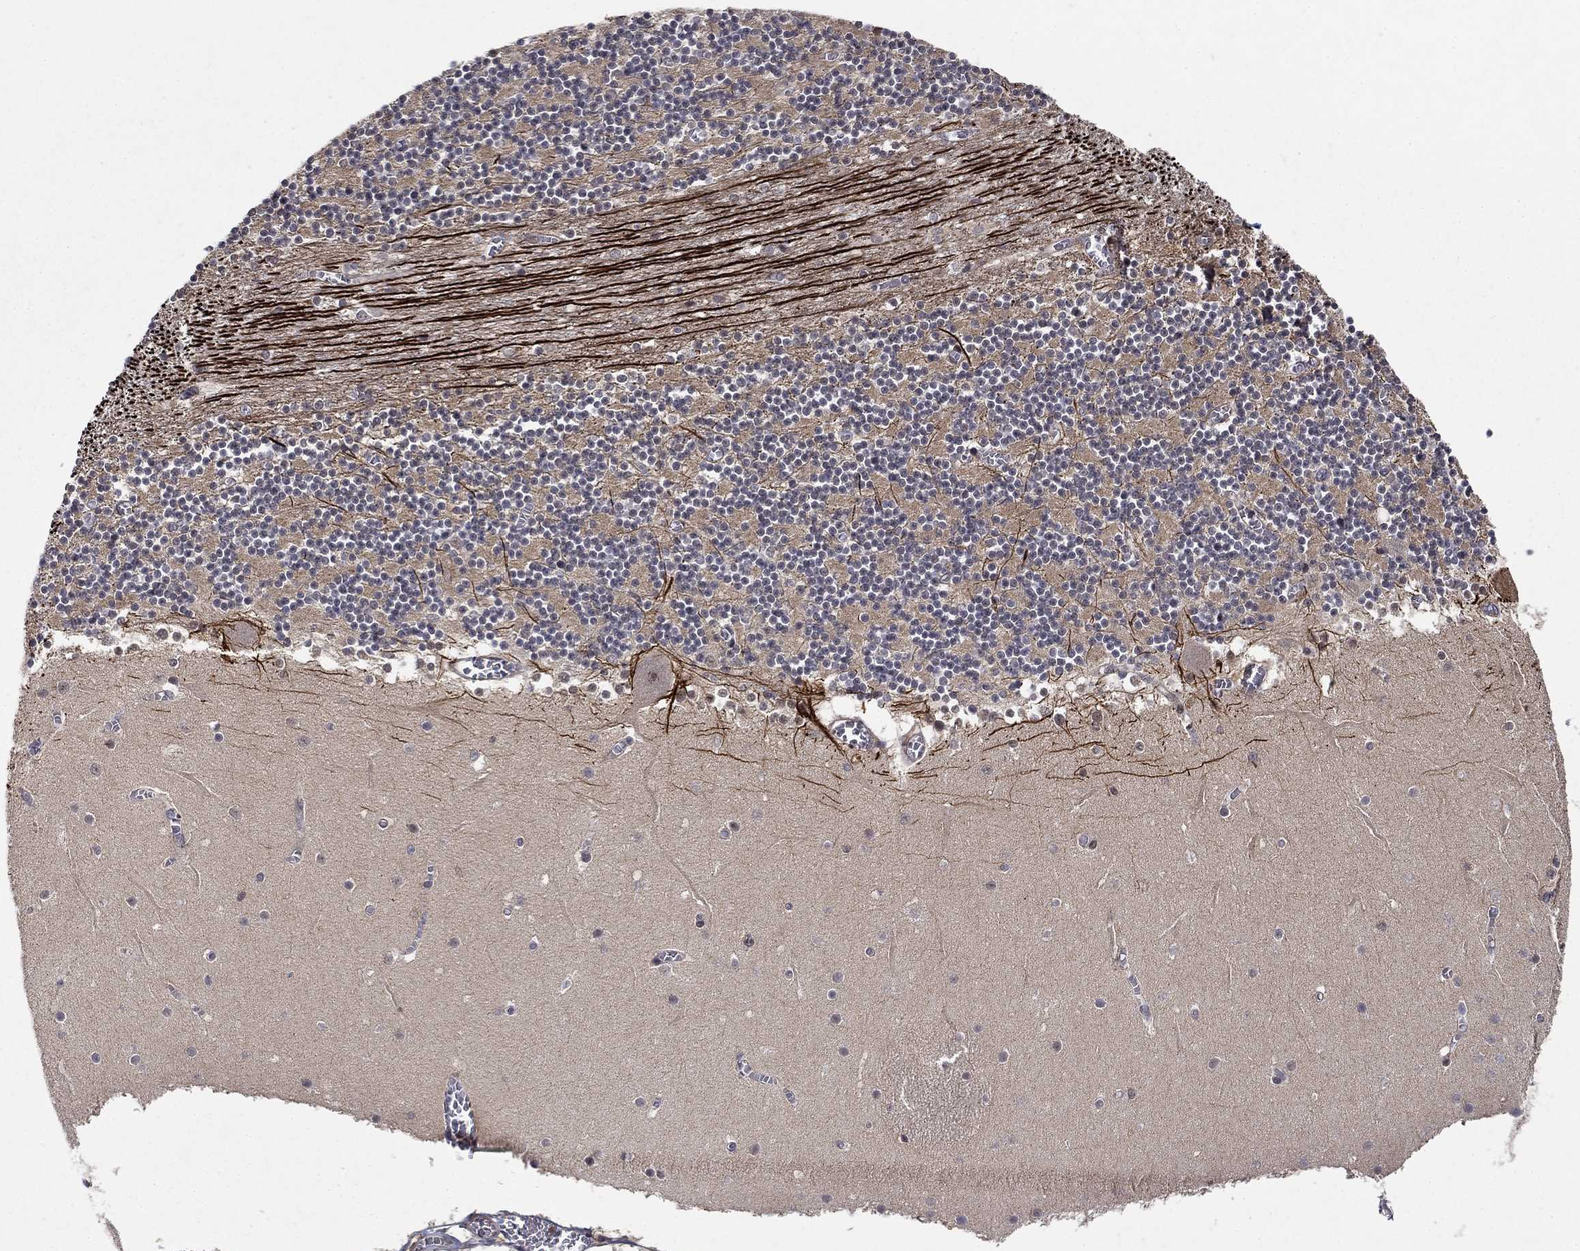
{"staining": {"intensity": "strong", "quantity": "<25%", "location": "cytoplasmic/membranous"}, "tissue": "cerebellum", "cell_type": "Cells in granular layer", "image_type": "normal", "snomed": [{"axis": "morphology", "description": "Normal tissue, NOS"}, {"axis": "topography", "description": "Cerebellum"}], "caption": "A high-resolution photomicrograph shows immunohistochemistry (IHC) staining of normal cerebellum, which demonstrates strong cytoplasmic/membranous staining in approximately <25% of cells in granular layer.", "gene": "CCDC66", "patient": {"sex": "female", "age": 28}}